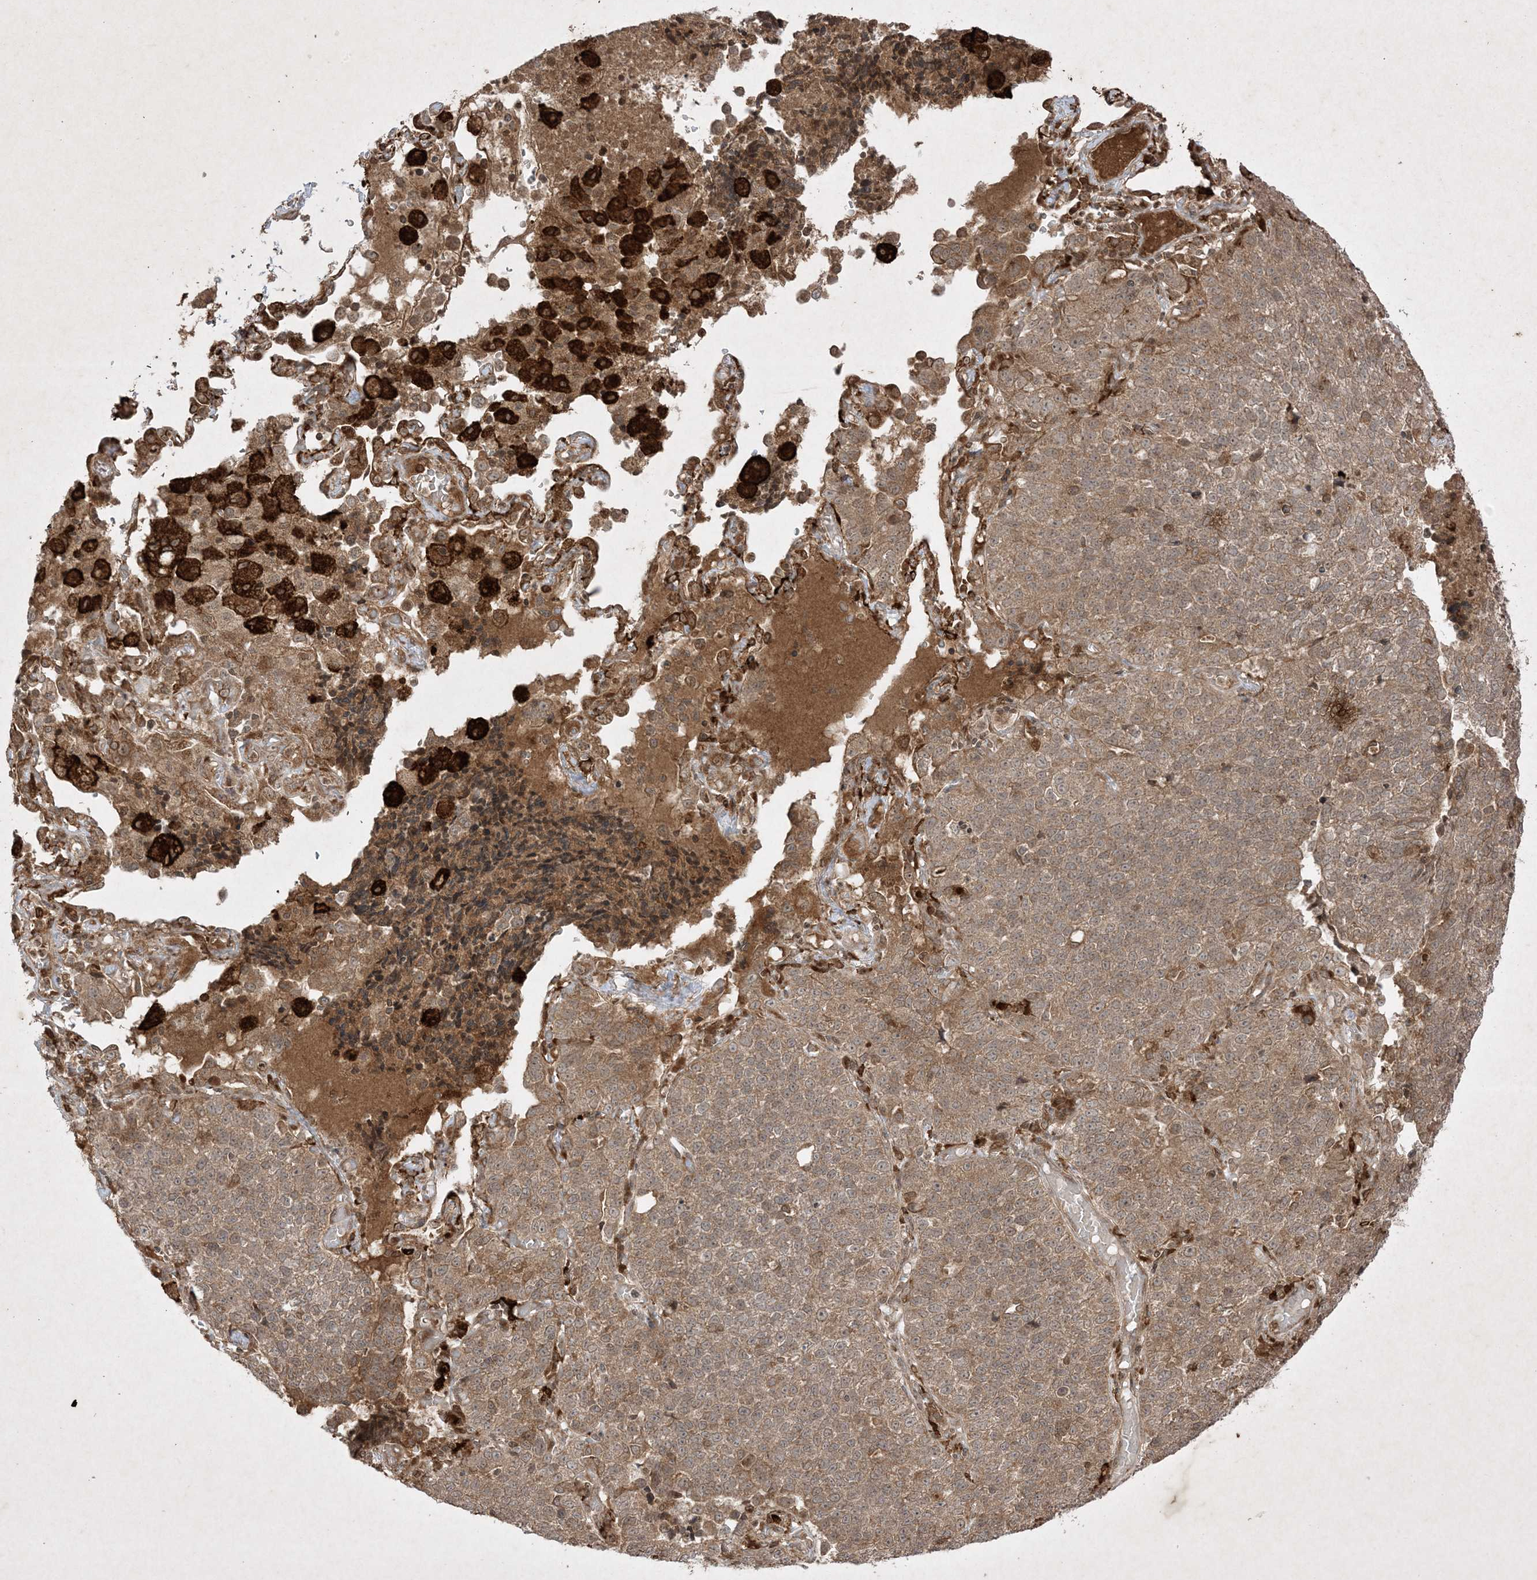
{"staining": {"intensity": "weak", "quantity": ">75%", "location": "cytoplasmic/membranous"}, "tissue": "lung cancer", "cell_type": "Tumor cells", "image_type": "cancer", "snomed": [{"axis": "morphology", "description": "Adenocarcinoma, NOS"}, {"axis": "topography", "description": "Lung"}], "caption": "An image showing weak cytoplasmic/membranous staining in about >75% of tumor cells in adenocarcinoma (lung), as visualized by brown immunohistochemical staining.", "gene": "PTK6", "patient": {"sex": "male", "age": 49}}